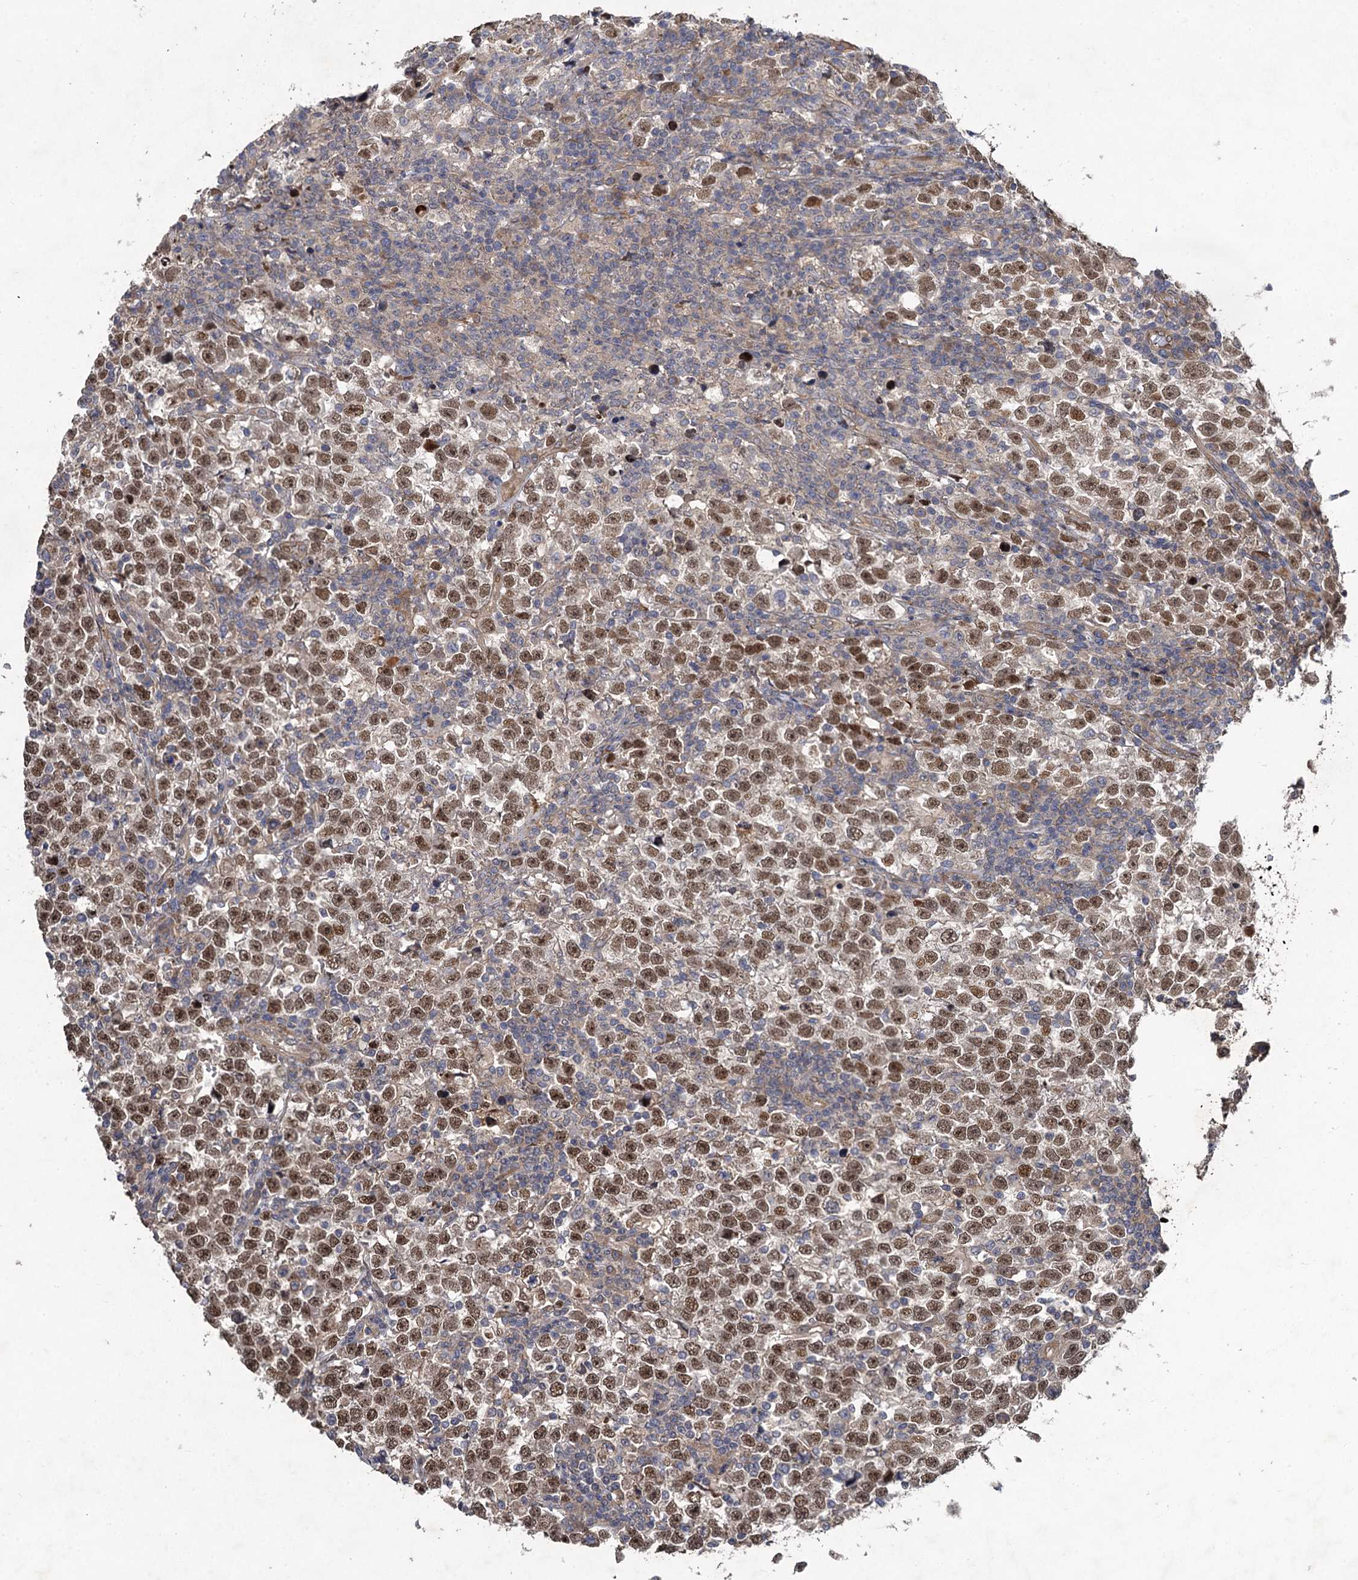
{"staining": {"intensity": "moderate", "quantity": ">75%", "location": "nuclear"}, "tissue": "testis cancer", "cell_type": "Tumor cells", "image_type": "cancer", "snomed": [{"axis": "morphology", "description": "Normal tissue, NOS"}, {"axis": "morphology", "description": "Seminoma, NOS"}, {"axis": "topography", "description": "Testis"}], "caption": "Testis cancer tissue displays moderate nuclear positivity in approximately >75% of tumor cells, visualized by immunohistochemistry.", "gene": "NUDT22", "patient": {"sex": "male", "age": 43}}